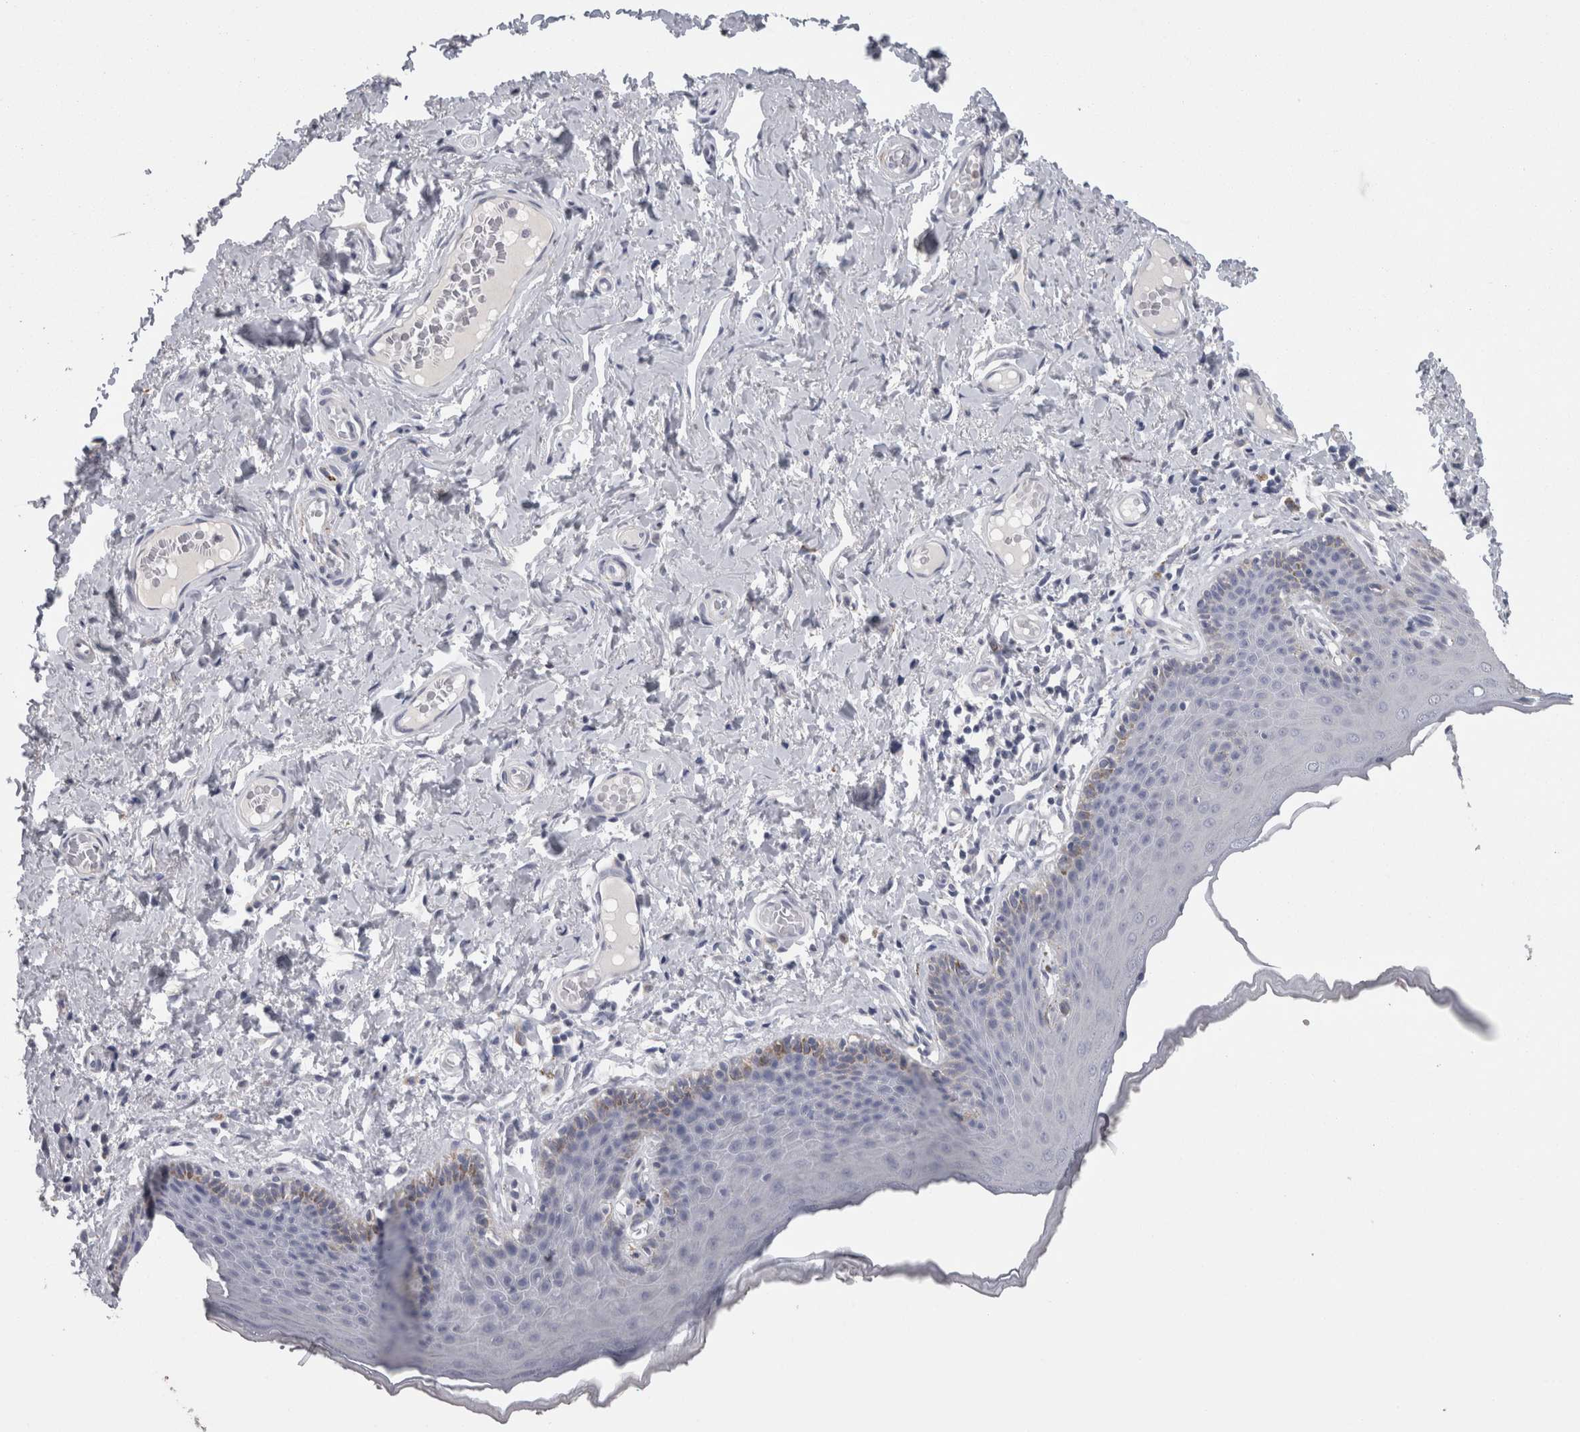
{"staining": {"intensity": "moderate", "quantity": "<25%", "location": "cytoplasmic/membranous"}, "tissue": "skin", "cell_type": "Epidermal cells", "image_type": "normal", "snomed": [{"axis": "morphology", "description": "Normal tissue, NOS"}, {"axis": "topography", "description": "Vulva"}], "caption": "High-magnification brightfield microscopy of unremarkable skin stained with DAB (3,3'-diaminobenzidine) (brown) and counterstained with hematoxylin (blue). epidermal cells exhibit moderate cytoplasmic/membranous staining is appreciated in approximately<25% of cells.", "gene": "TCAP", "patient": {"sex": "female", "age": 66}}